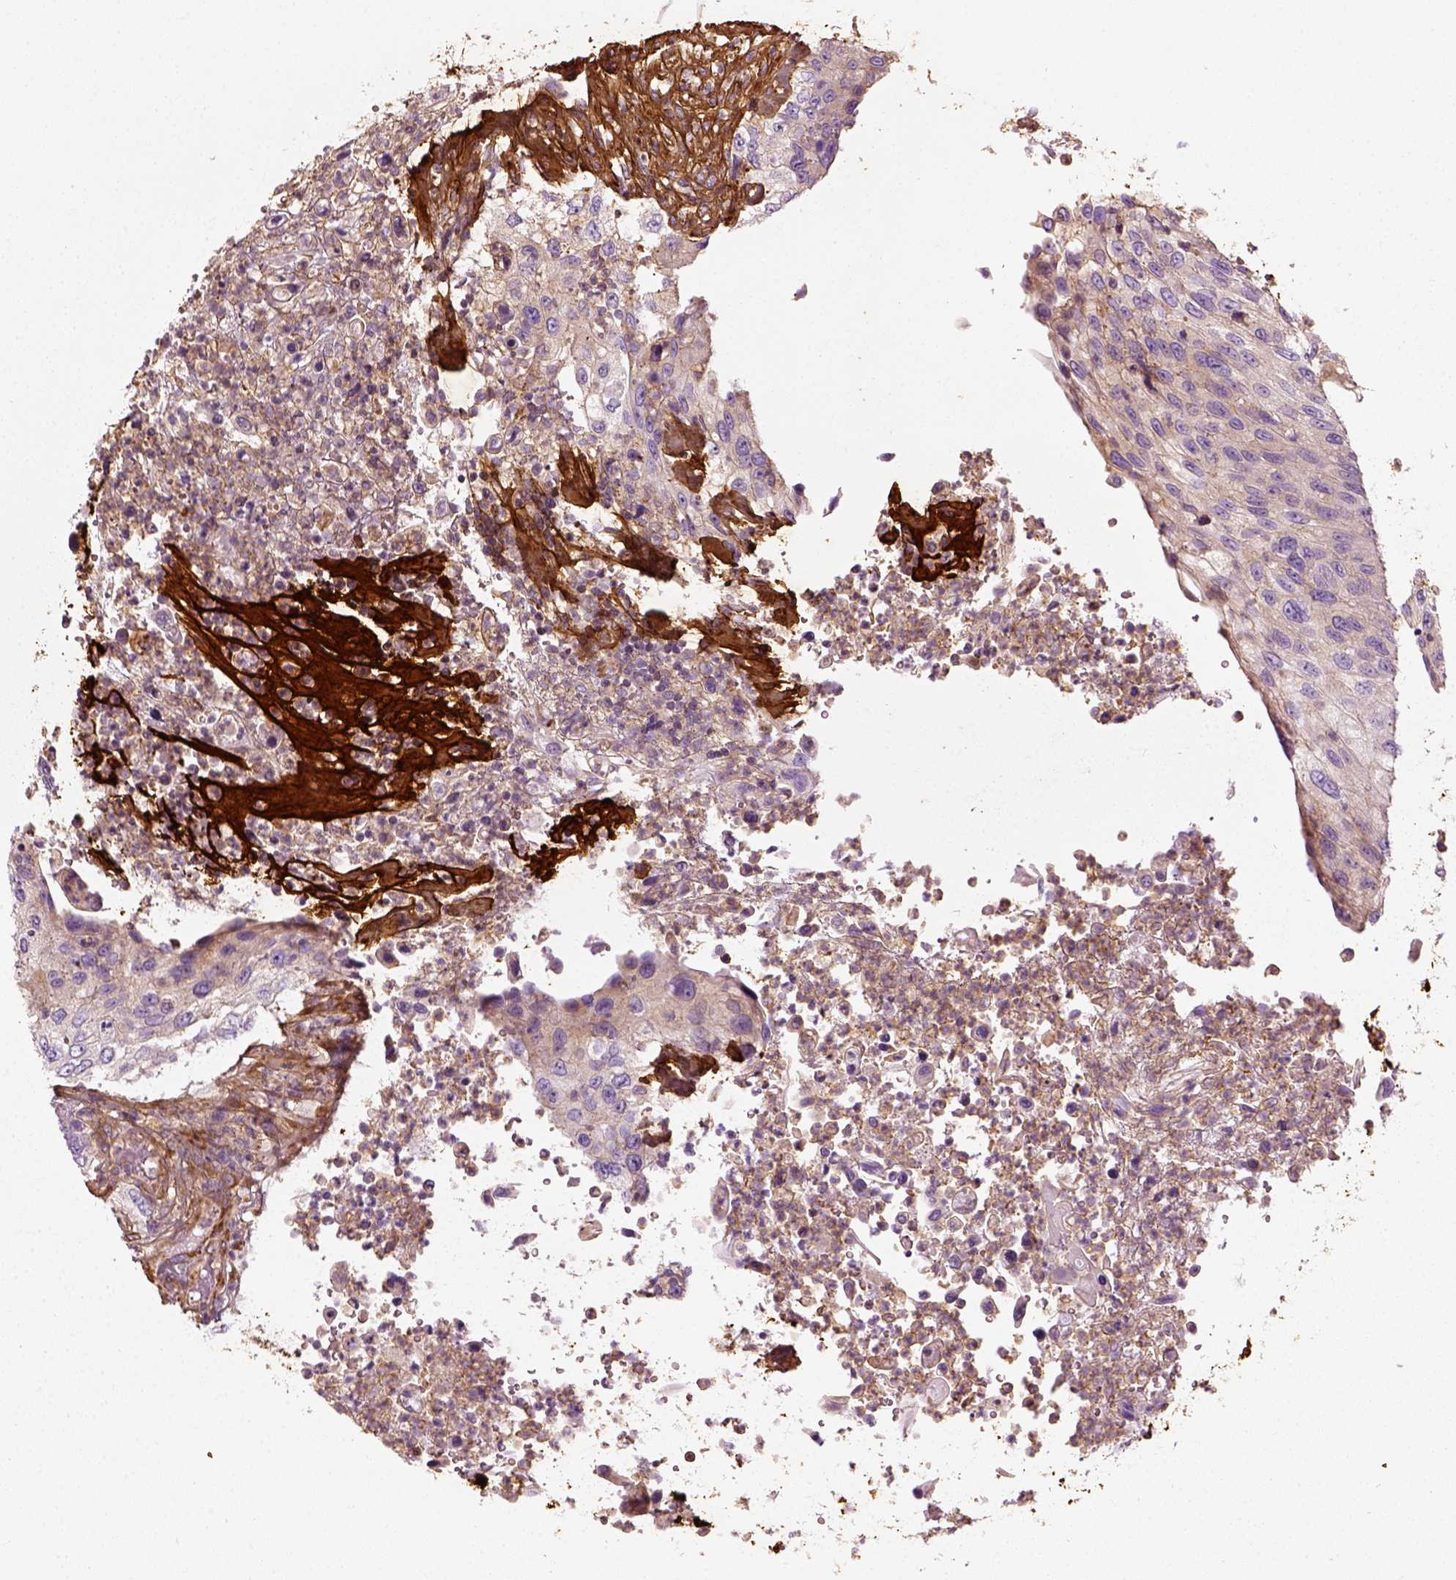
{"staining": {"intensity": "weak", "quantity": "<25%", "location": "cytoplasmic/membranous"}, "tissue": "urothelial cancer", "cell_type": "Tumor cells", "image_type": "cancer", "snomed": [{"axis": "morphology", "description": "Urothelial carcinoma, High grade"}, {"axis": "topography", "description": "Urinary bladder"}], "caption": "The histopathology image displays no staining of tumor cells in urothelial cancer. (Brightfield microscopy of DAB (3,3'-diaminobenzidine) IHC at high magnification).", "gene": "COL6A2", "patient": {"sex": "female", "age": 60}}